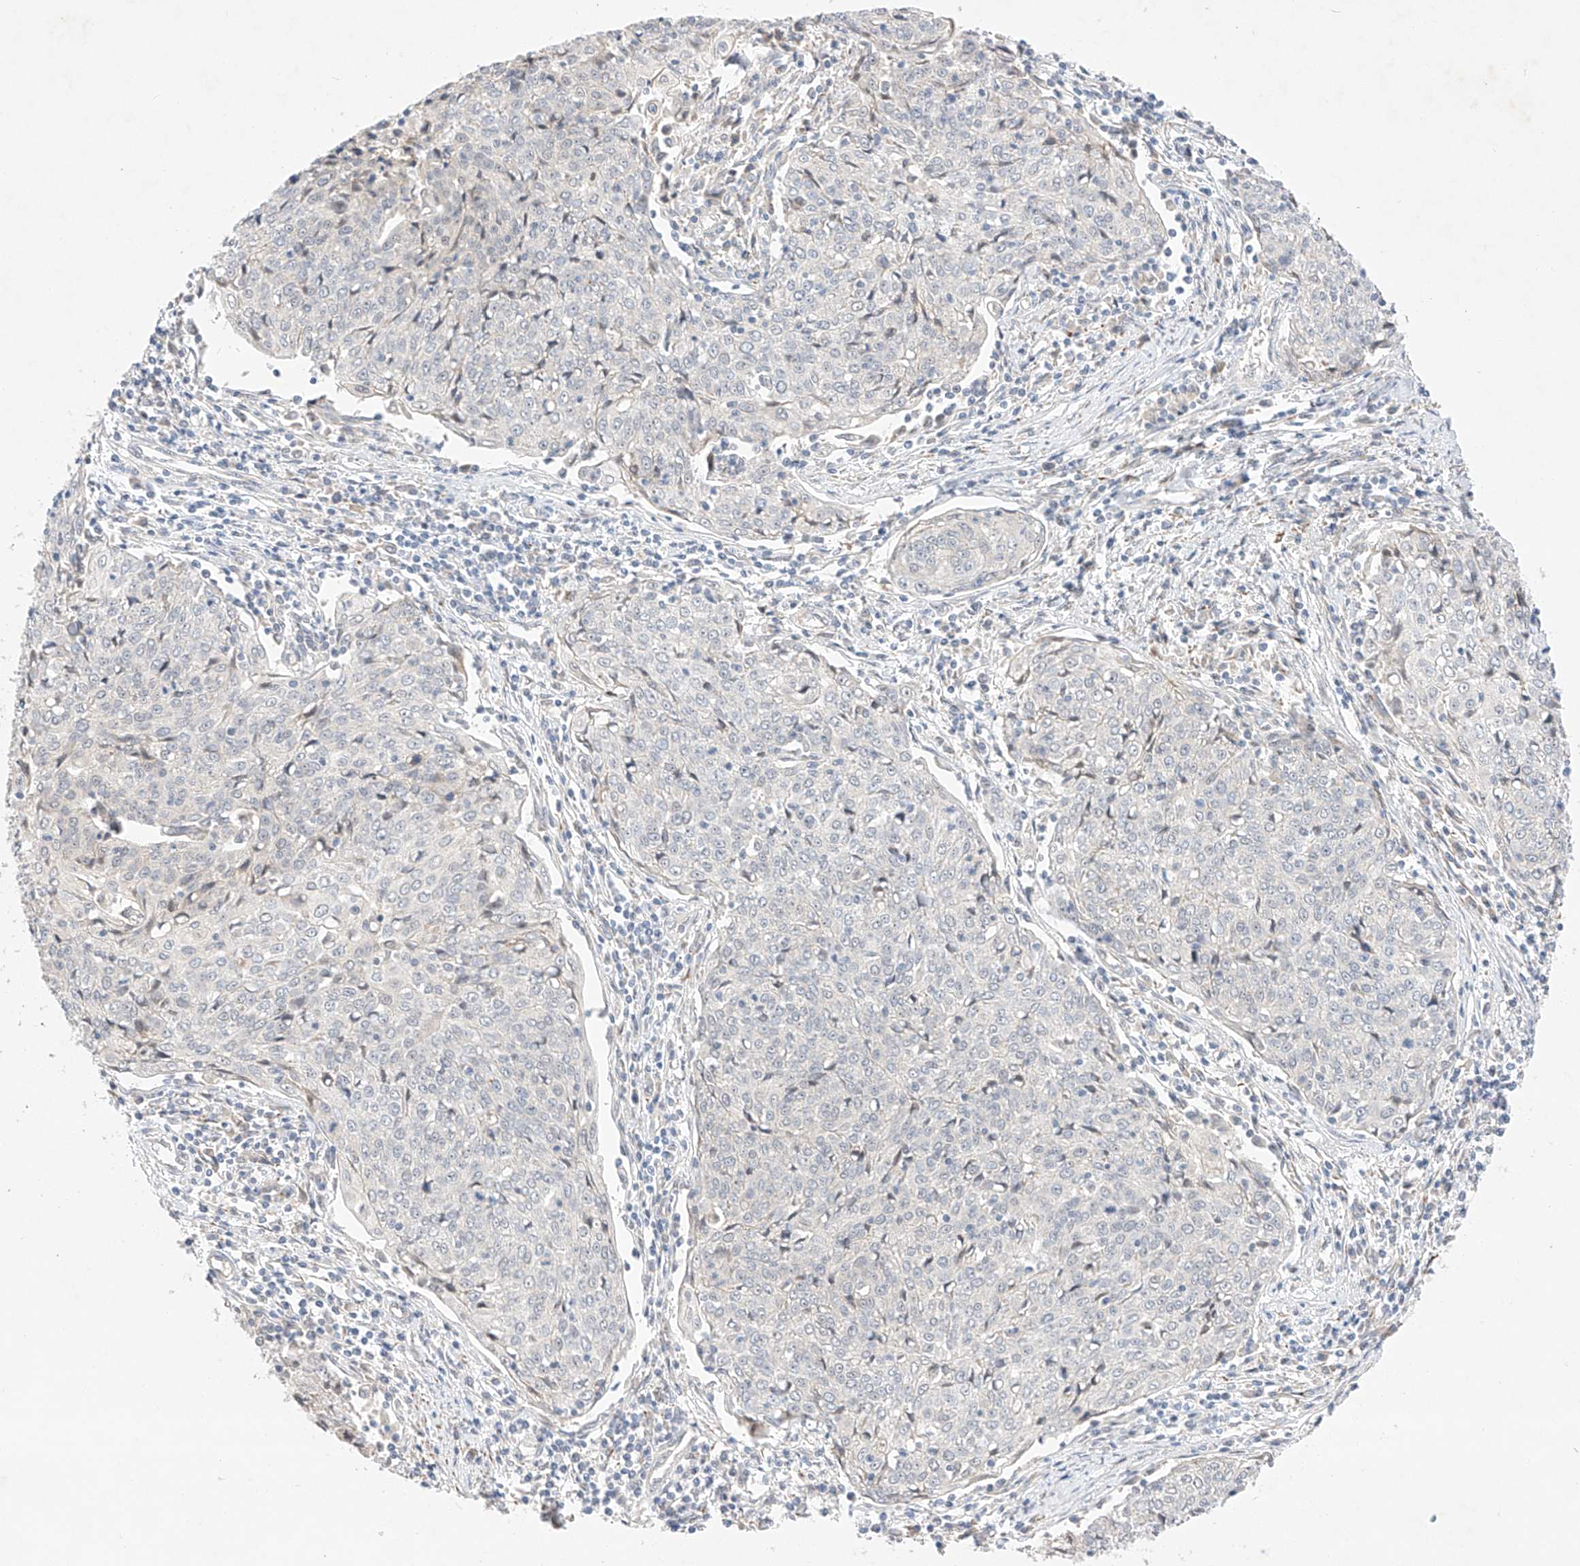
{"staining": {"intensity": "negative", "quantity": "none", "location": "none"}, "tissue": "cervical cancer", "cell_type": "Tumor cells", "image_type": "cancer", "snomed": [{"axis": "morphology", "description": "Squamous cell carcinoma, NOS"}, {"axis": "topography", "description": "Cervix"}], "caption": "Tumor cells show no significant protein staining in cervical cancer. (DAB immunohistochemistry (IHC) visualized using brightfield microscopy, high magnification).", "gene": "IL22RA2", "patient": {"sex": "female", "age": 48}}